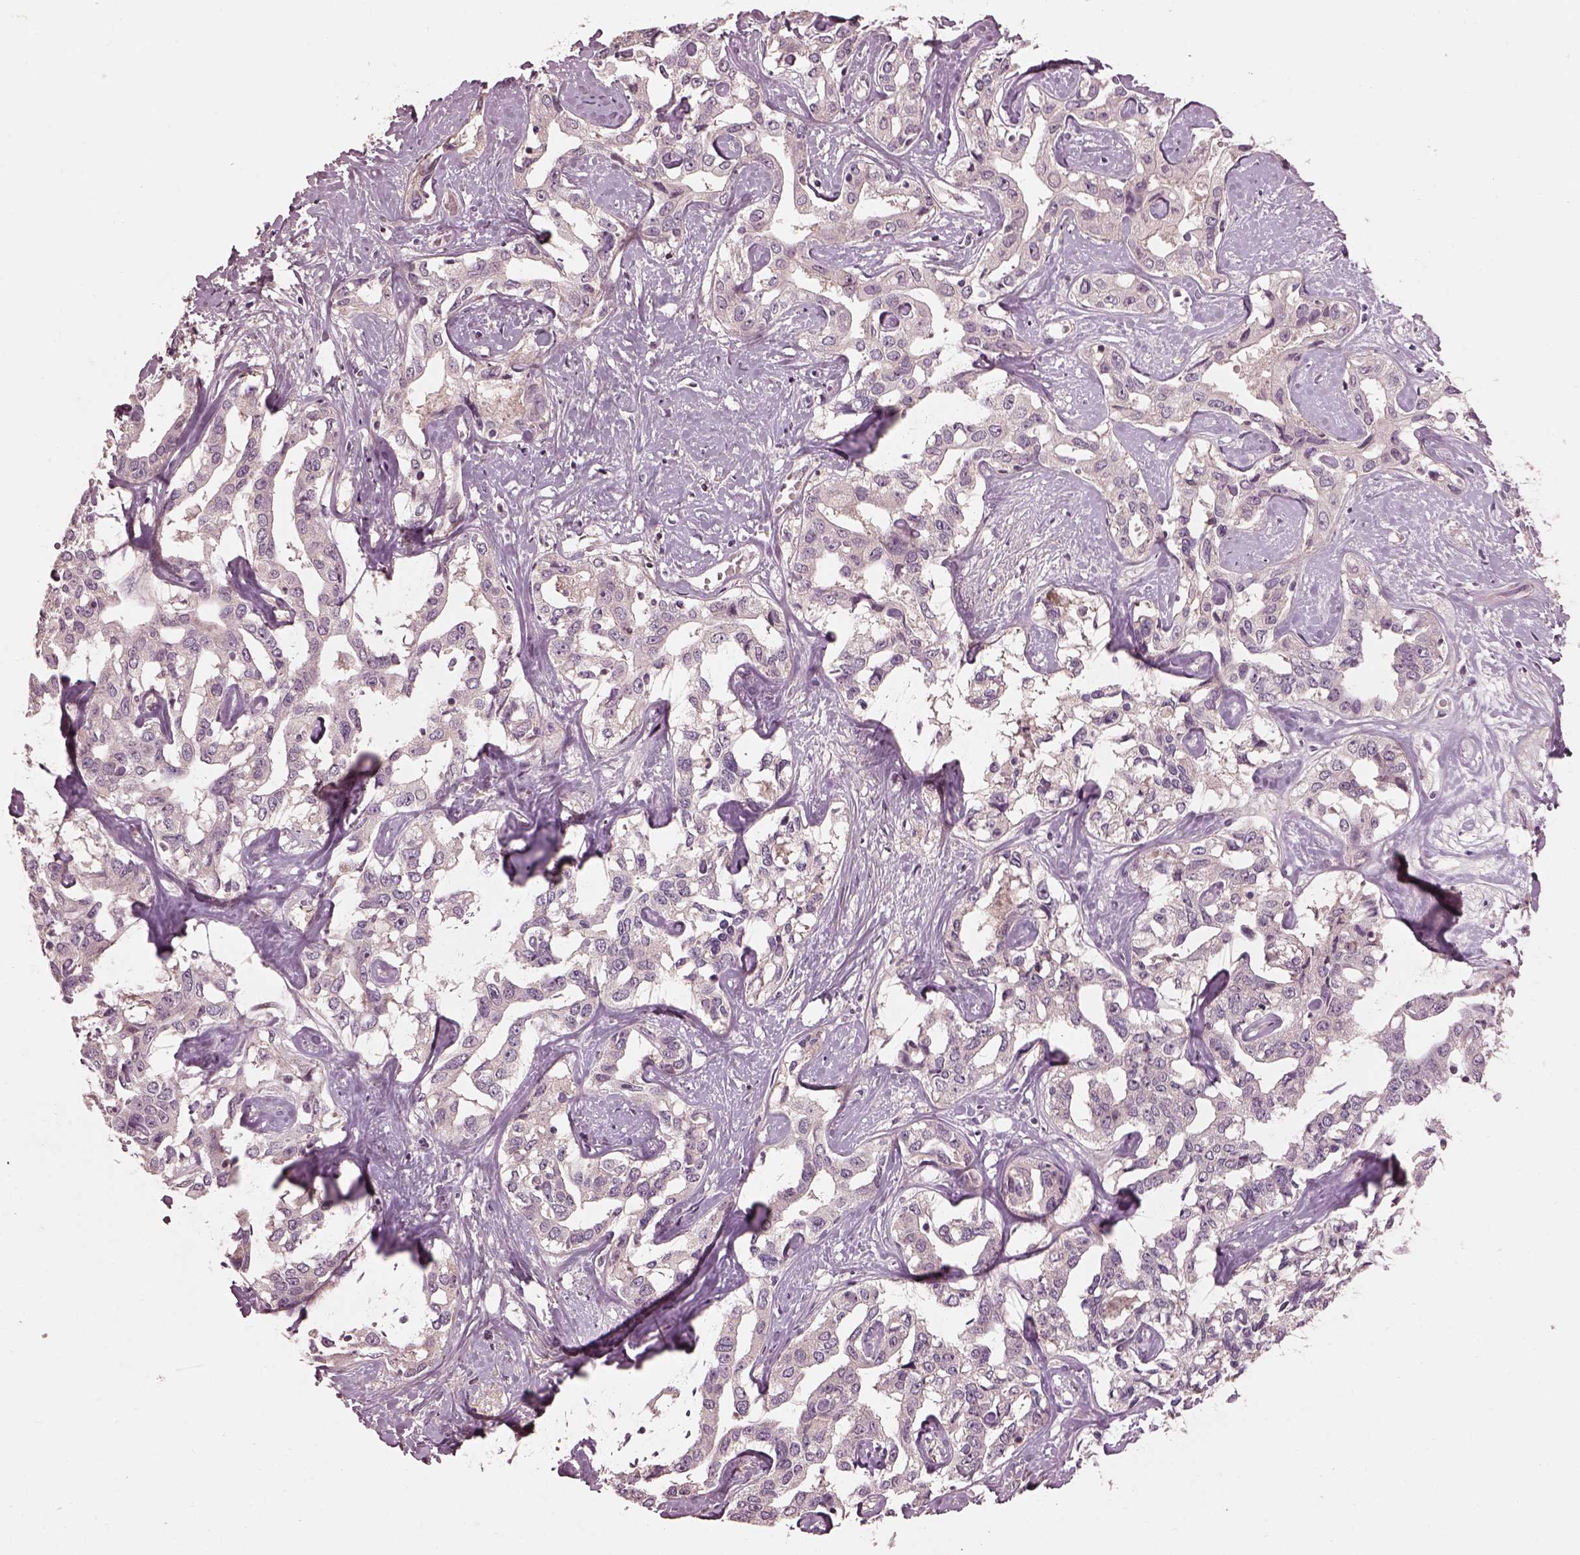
{"staining": {"intensity": "negative", "quantity": "none", "location": "none"}, "tissue": "liver cancer", "cell_type": "Tumor cells", "image_type": "cancer", "snomed": [{"axis": "morphology", "description": "Cholangiocarcinoma"}, {"axis": "topography", "description": "Liver"}], "caption": "A micrograph of liver cholangiocarcinoma stained for a protein exhibits no brown staining in tumor cells.", "gene": "EFEMP1", "patient": {"sex": "male", "age": 59}}